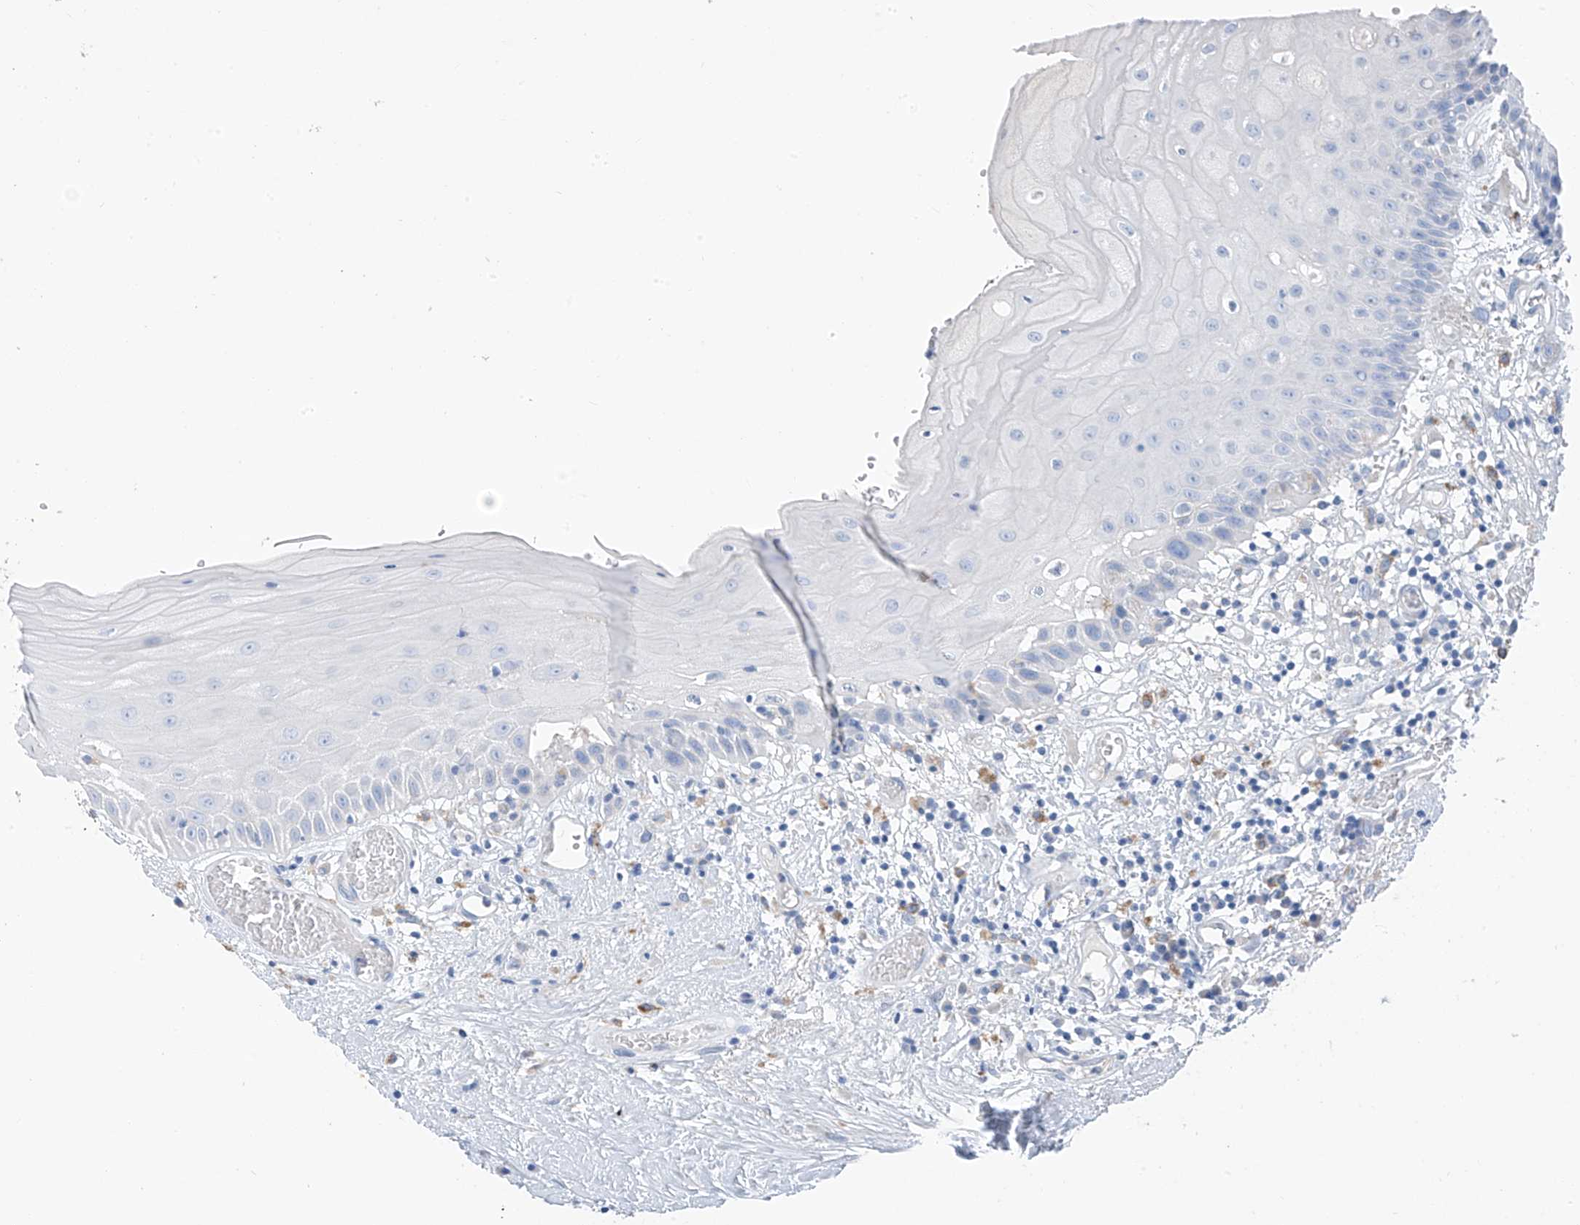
{"staining": {"intensity": "negative", "quantity": "none", "location": "none"}, "tissue": "oral mucosa", "cell_type": "Squamous epithelial cells", "image_type": "normal", "snomed": [{"axis": "morphology", "description": "Normal tissue, NOS"}, {"axis": "topography", "description": "Oral tissue"}], "caption": "Protein analysis of benign oral mucosa demonstrates no significant expression in squamous epithelial cells. (Brightfield microscopy of DAB immunohistochemistry at high magnification).", "gene": "GLMP", "patient": {"sex": "female", "age": 76}}